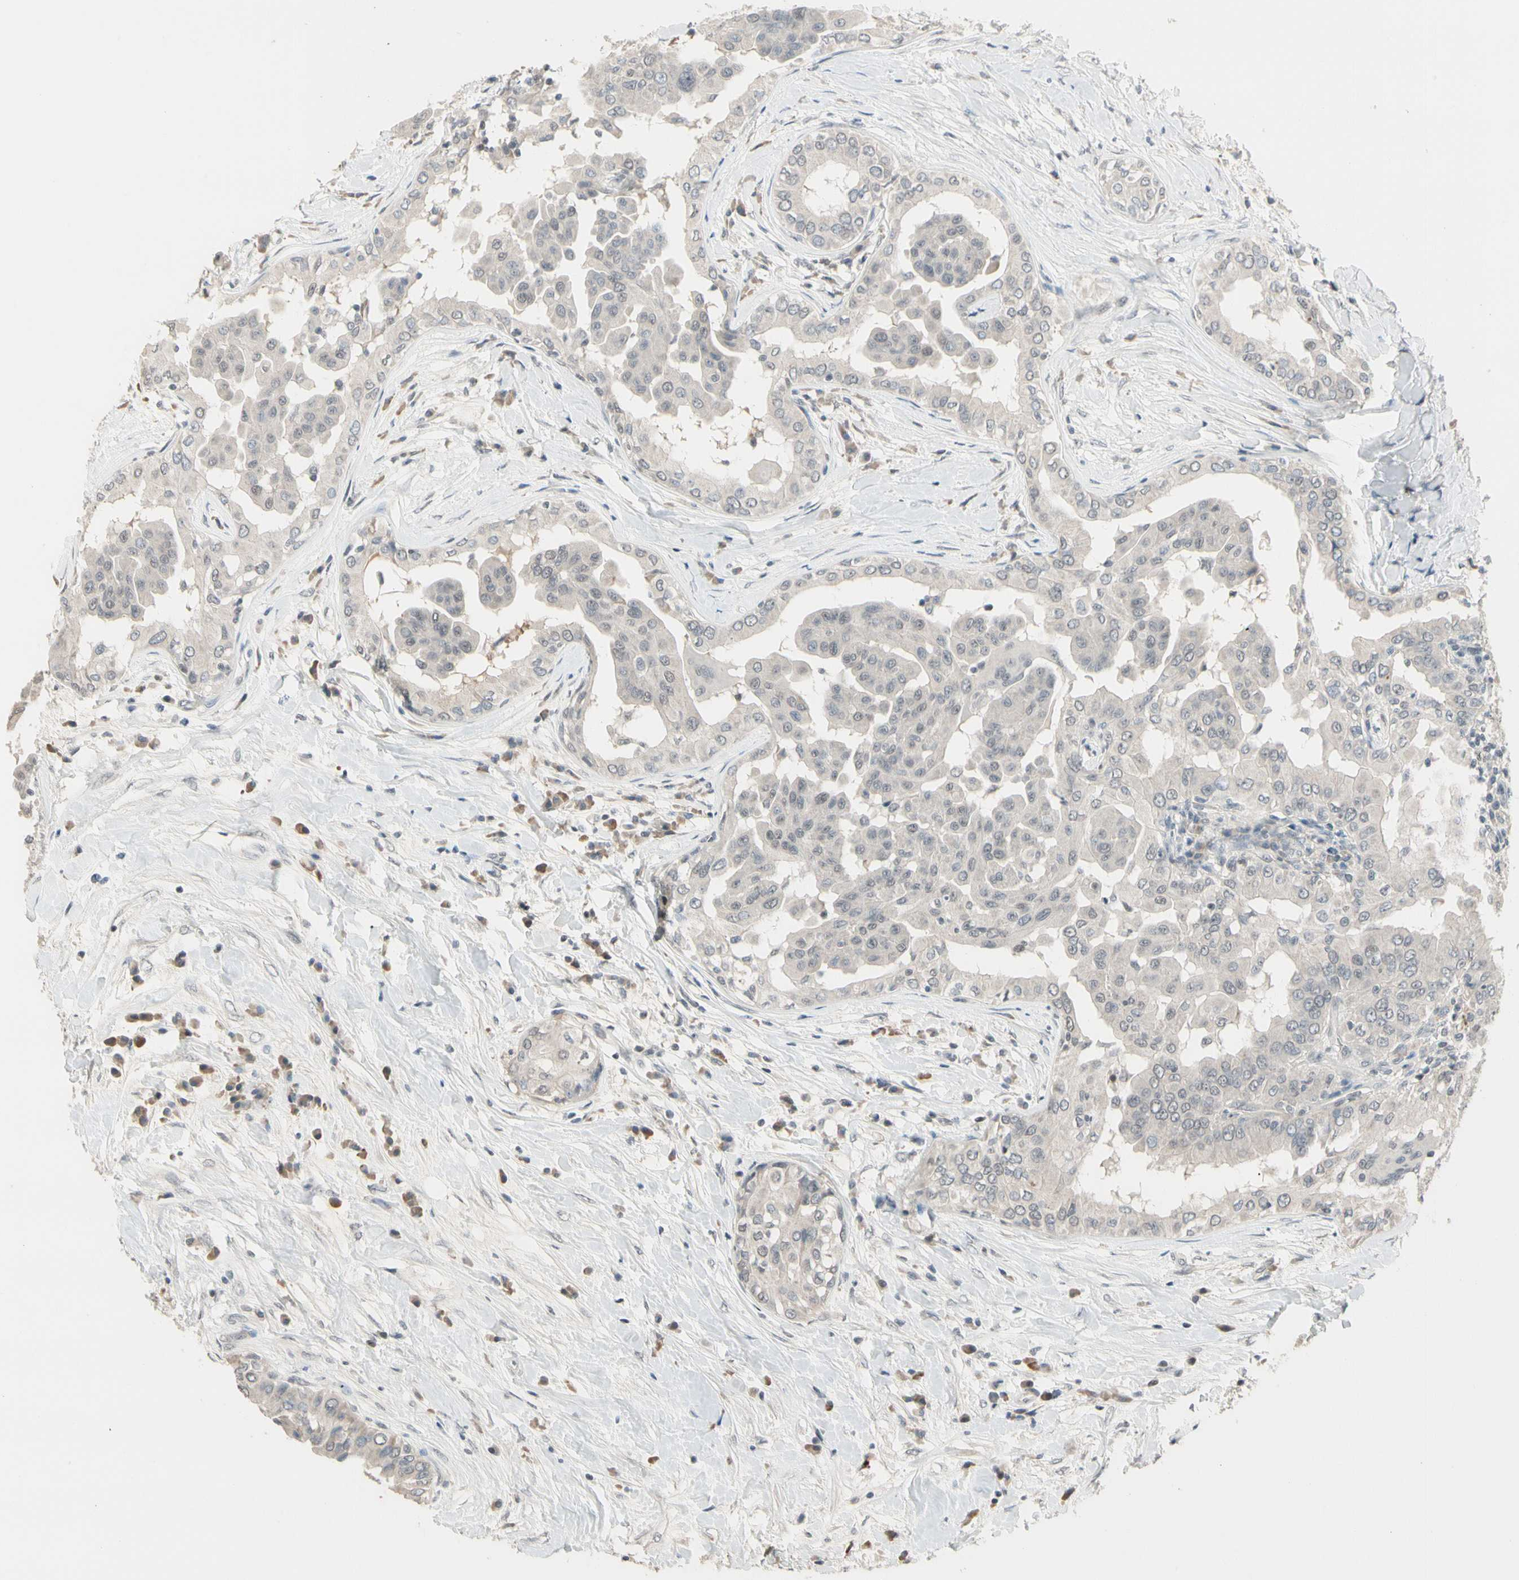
{"staining": {"intensity": "negative", "quantity": "none", "location": "none"}, "tissue": "thyroid cancer", "cell_type": "Tumor cells", "image_type": "cancer", "snomed": [{"axis": "morphology", "description": "Papillary adenocarcinoma, NOS"}, {"axis": "topography", "description": "Thyroid gland"}], "caption": "The micrograph reveals no significant positivity in tumor cells of papillary adenocarcinoma (thyroid).", "gene": "GREM1", "patient": {"sex": "male", "age": 33}}